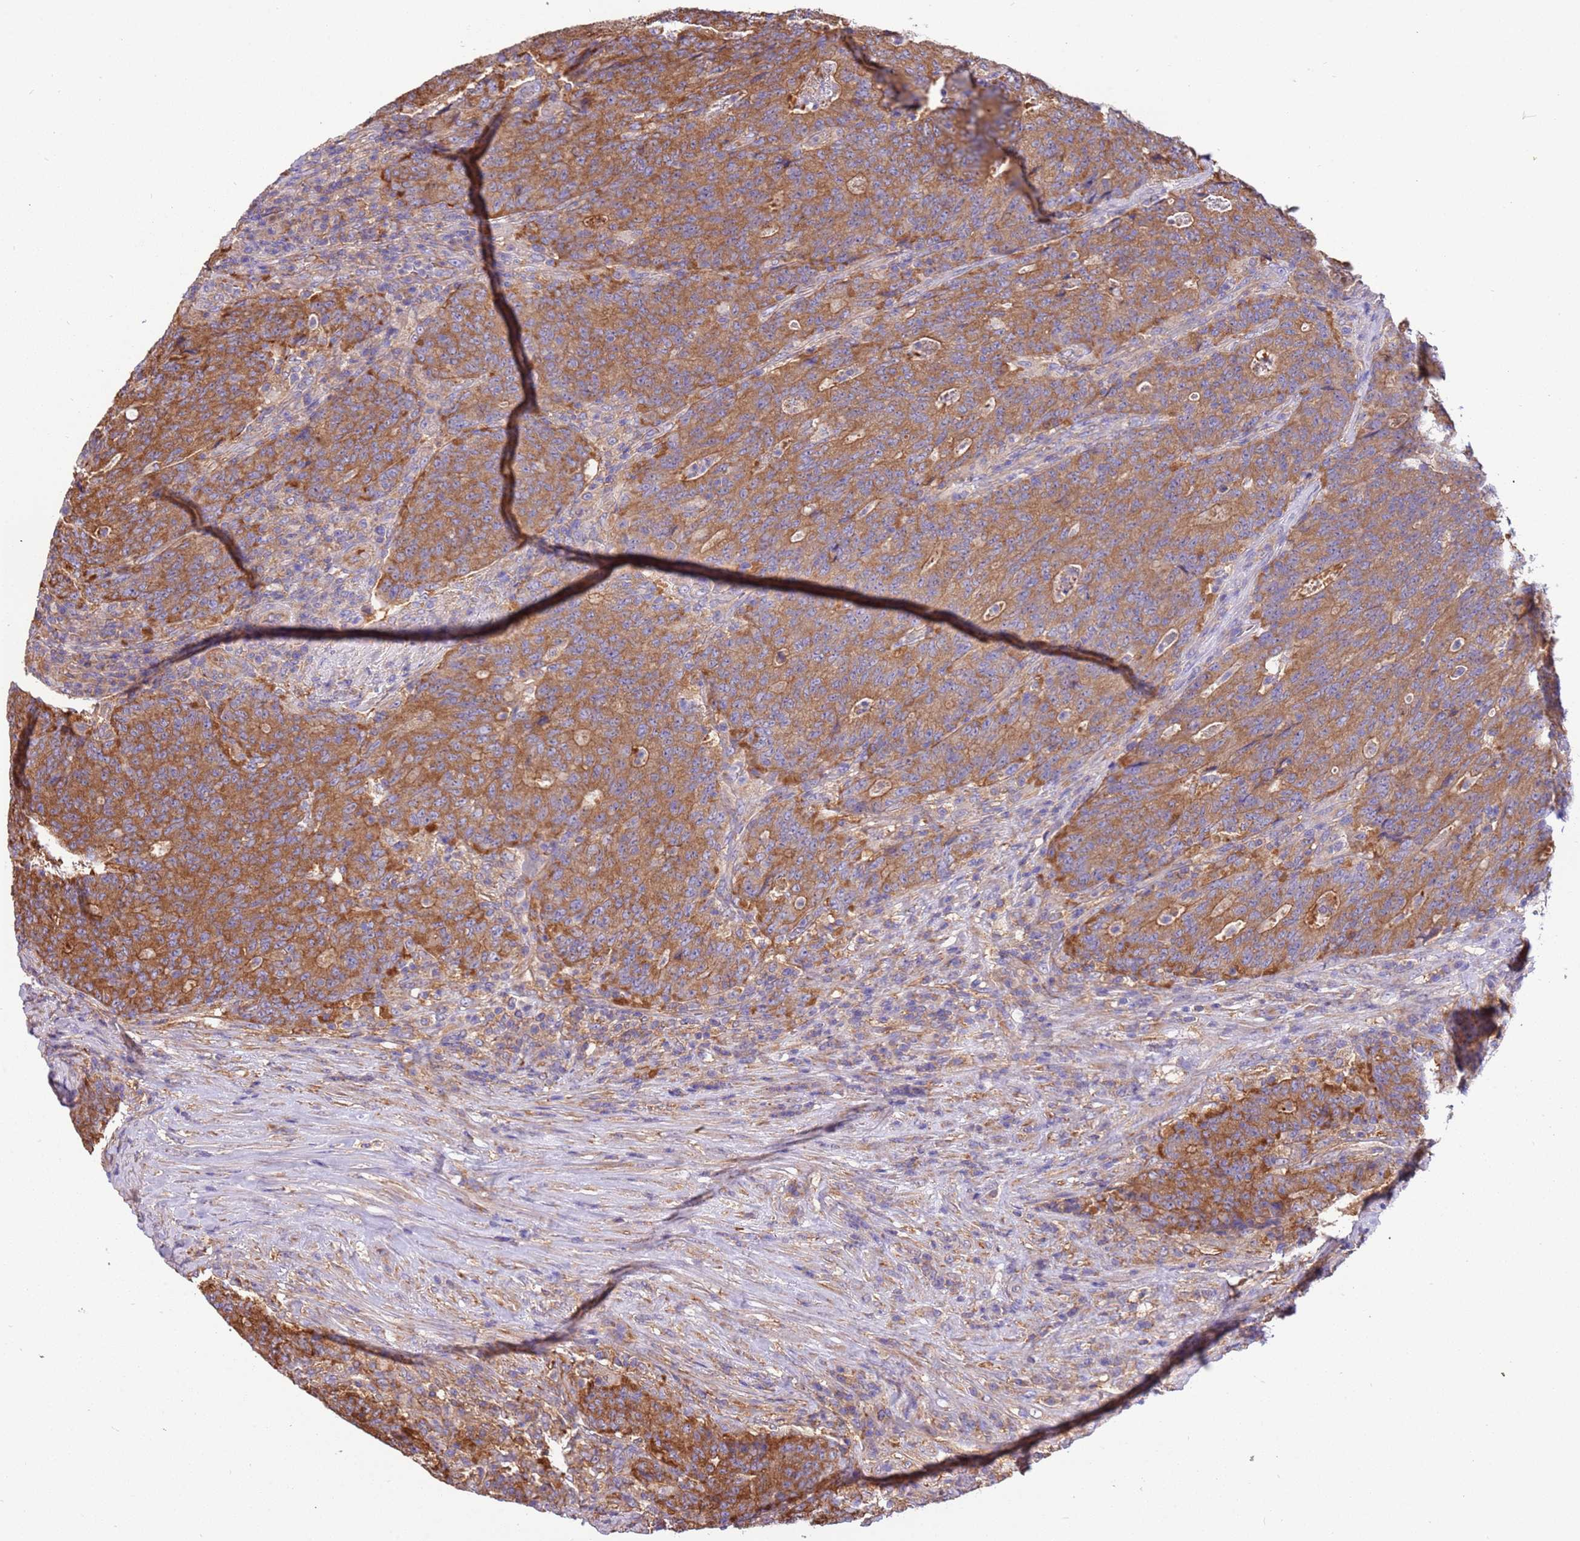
{"staining": {"intensity": "strong", "quantity": ">75%", "location": "cytoplasmic/membranous"}, "tissue": "colorectal cancer", "cell_type": "Tumor cells", "image_type": "cancer", "snomed": [{"axis": "morphology", "description": "Adenocarcinoma, NOS"}, {"axis": "topography", "description": "Colon"}], "caption": "Adenocarcinoma (colorectal) stained with a protein marker exhibits strong staining in tumor cells.", "gene": "NAALADL1", "patient": {"sex": "female", "age": 75}}